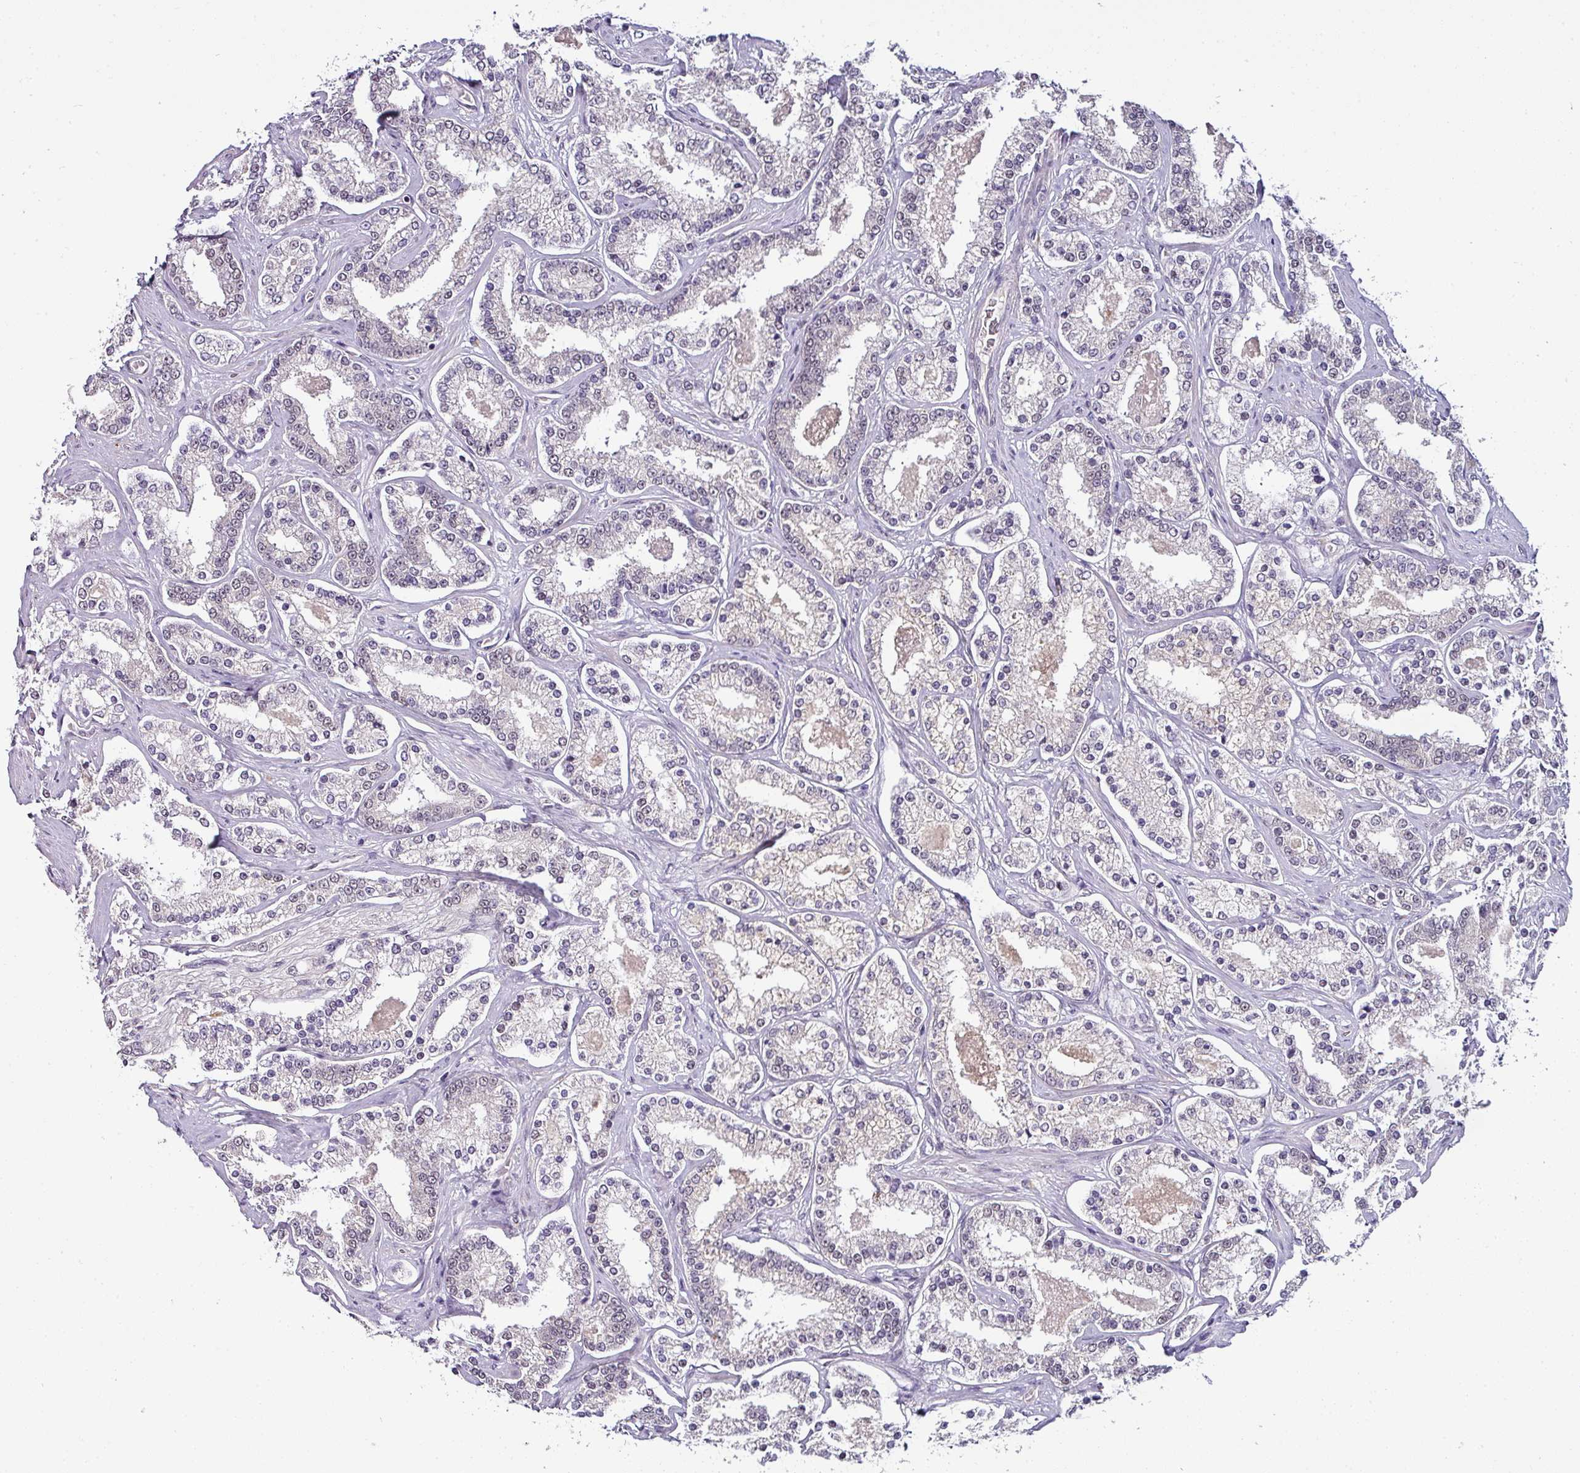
{"staining": {"intensity": "negative", "quantity": "none", "location": "none"}, "tissue": "prostate cancer", "cell_type": "Tumor cells", "image_type": "cancer", "snomed": [{"axis": "morphology", "description": "Normal tissue, NOS"}, {"axis": "morphology", "description": "Adenocarcinoma, High grade"}, {"axis": "topography", "description": "Prostate"}], "caption": "Immunohistochemistry of prostate cancer shows no staining in tumor cells. (DAB immunohistochemistry with hematoxylin counter stain).", "gene": "NAPSA", "patient": {"sex": "male", "age": 83}}